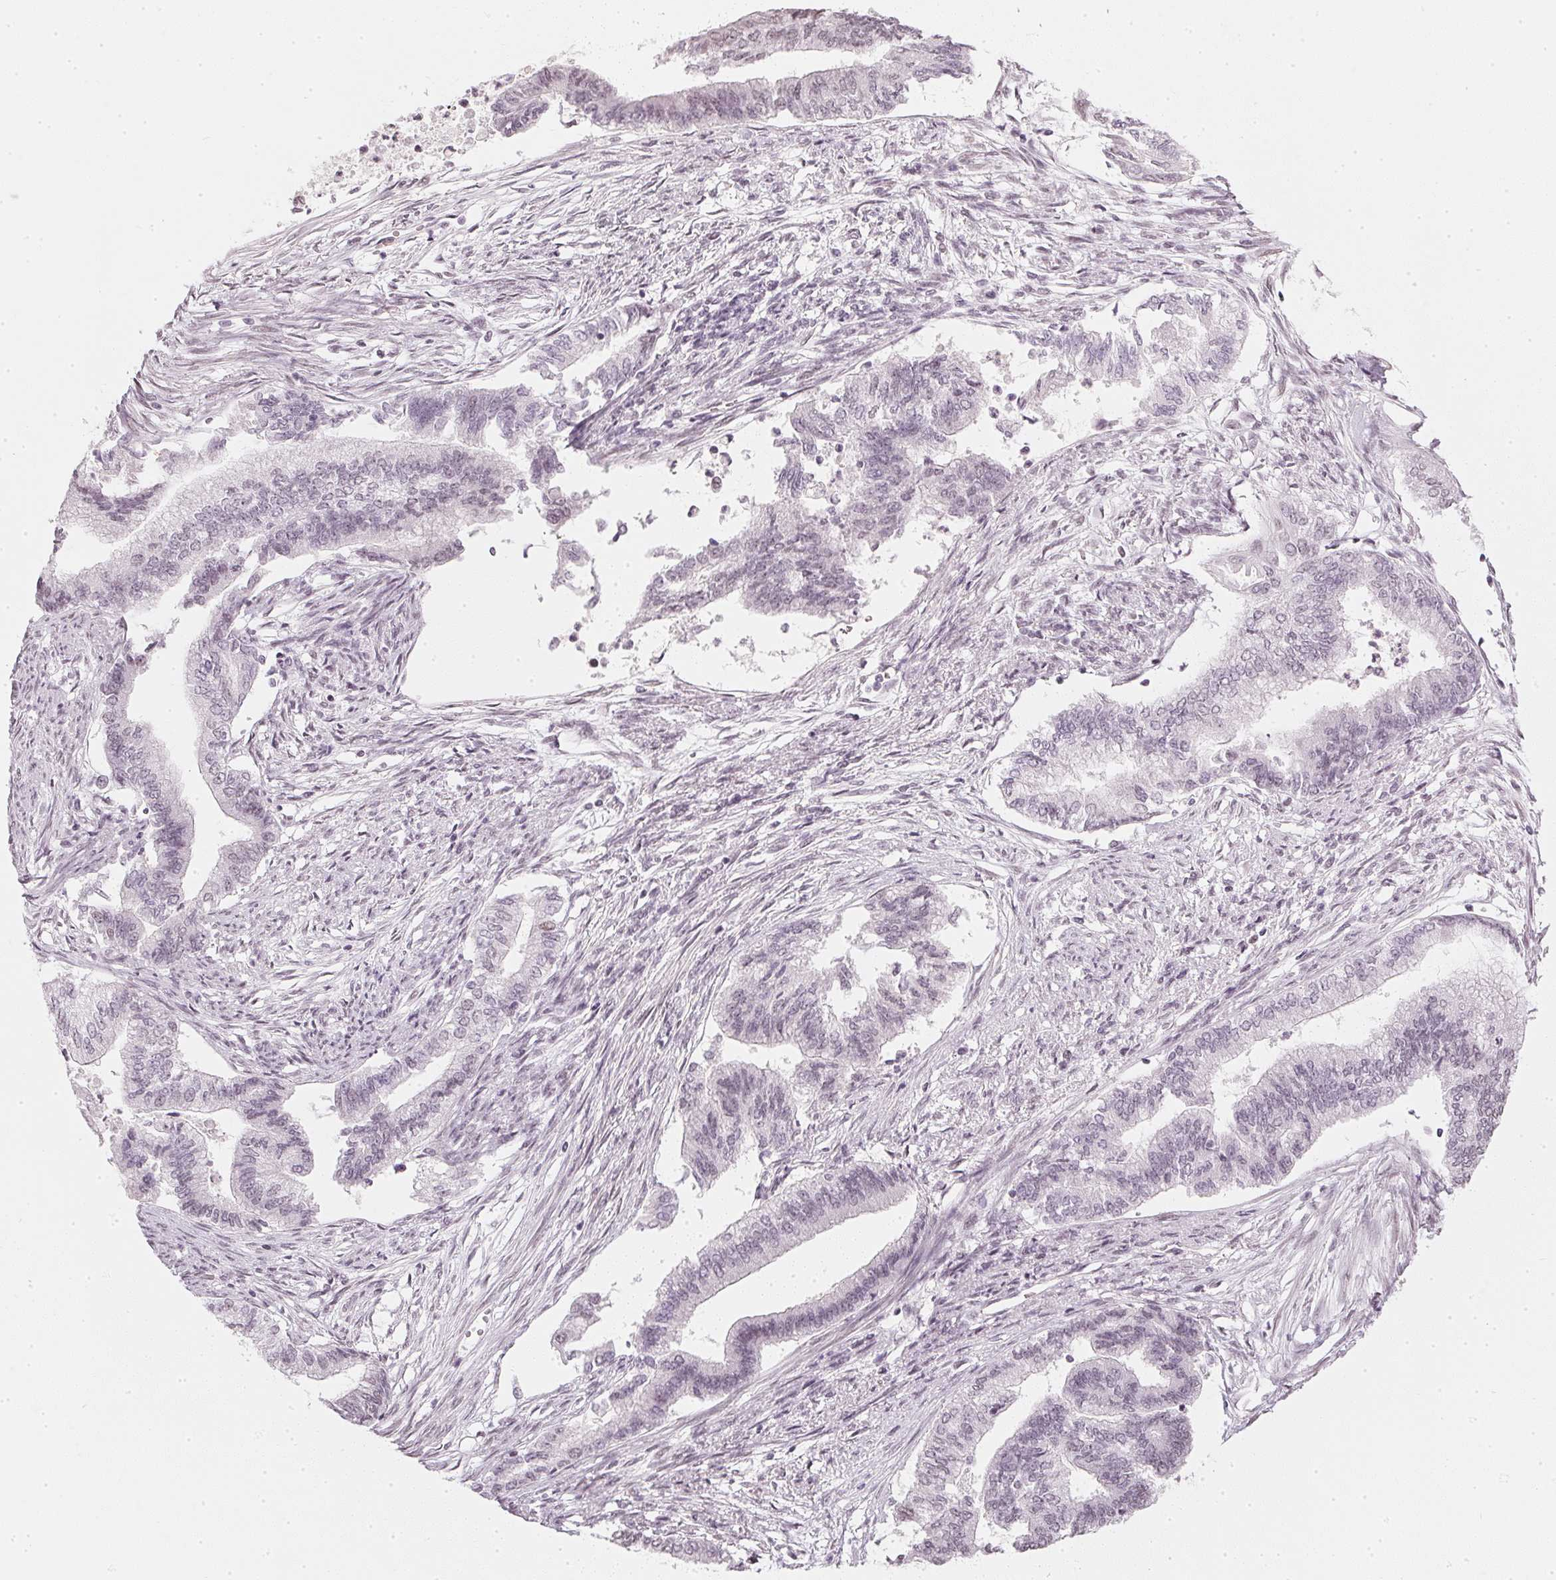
{"staining": {"intensity": "weak", "quantity": "25%-75%", "location": "nuclear"}, "tissue": "endometrial cancer", "cell_type": "Tumor cells", "image_type": "cancer", "snomed": [{"axis": "morphology", "description": "Adenocarcinoma, NOS"}, {"axis": "topography", "description": "Endometrium"}], "caption": "A low amount of weak nuclear expression is seen in approximately 25%-75% of tumor cells in endometrial cancer (adenocarcinoma) tissue. (Brightfield microscopy of DAB IHC at high magnification).", "gene": "DNAJC6", "patient": {"sex": "female", "age": 65}}